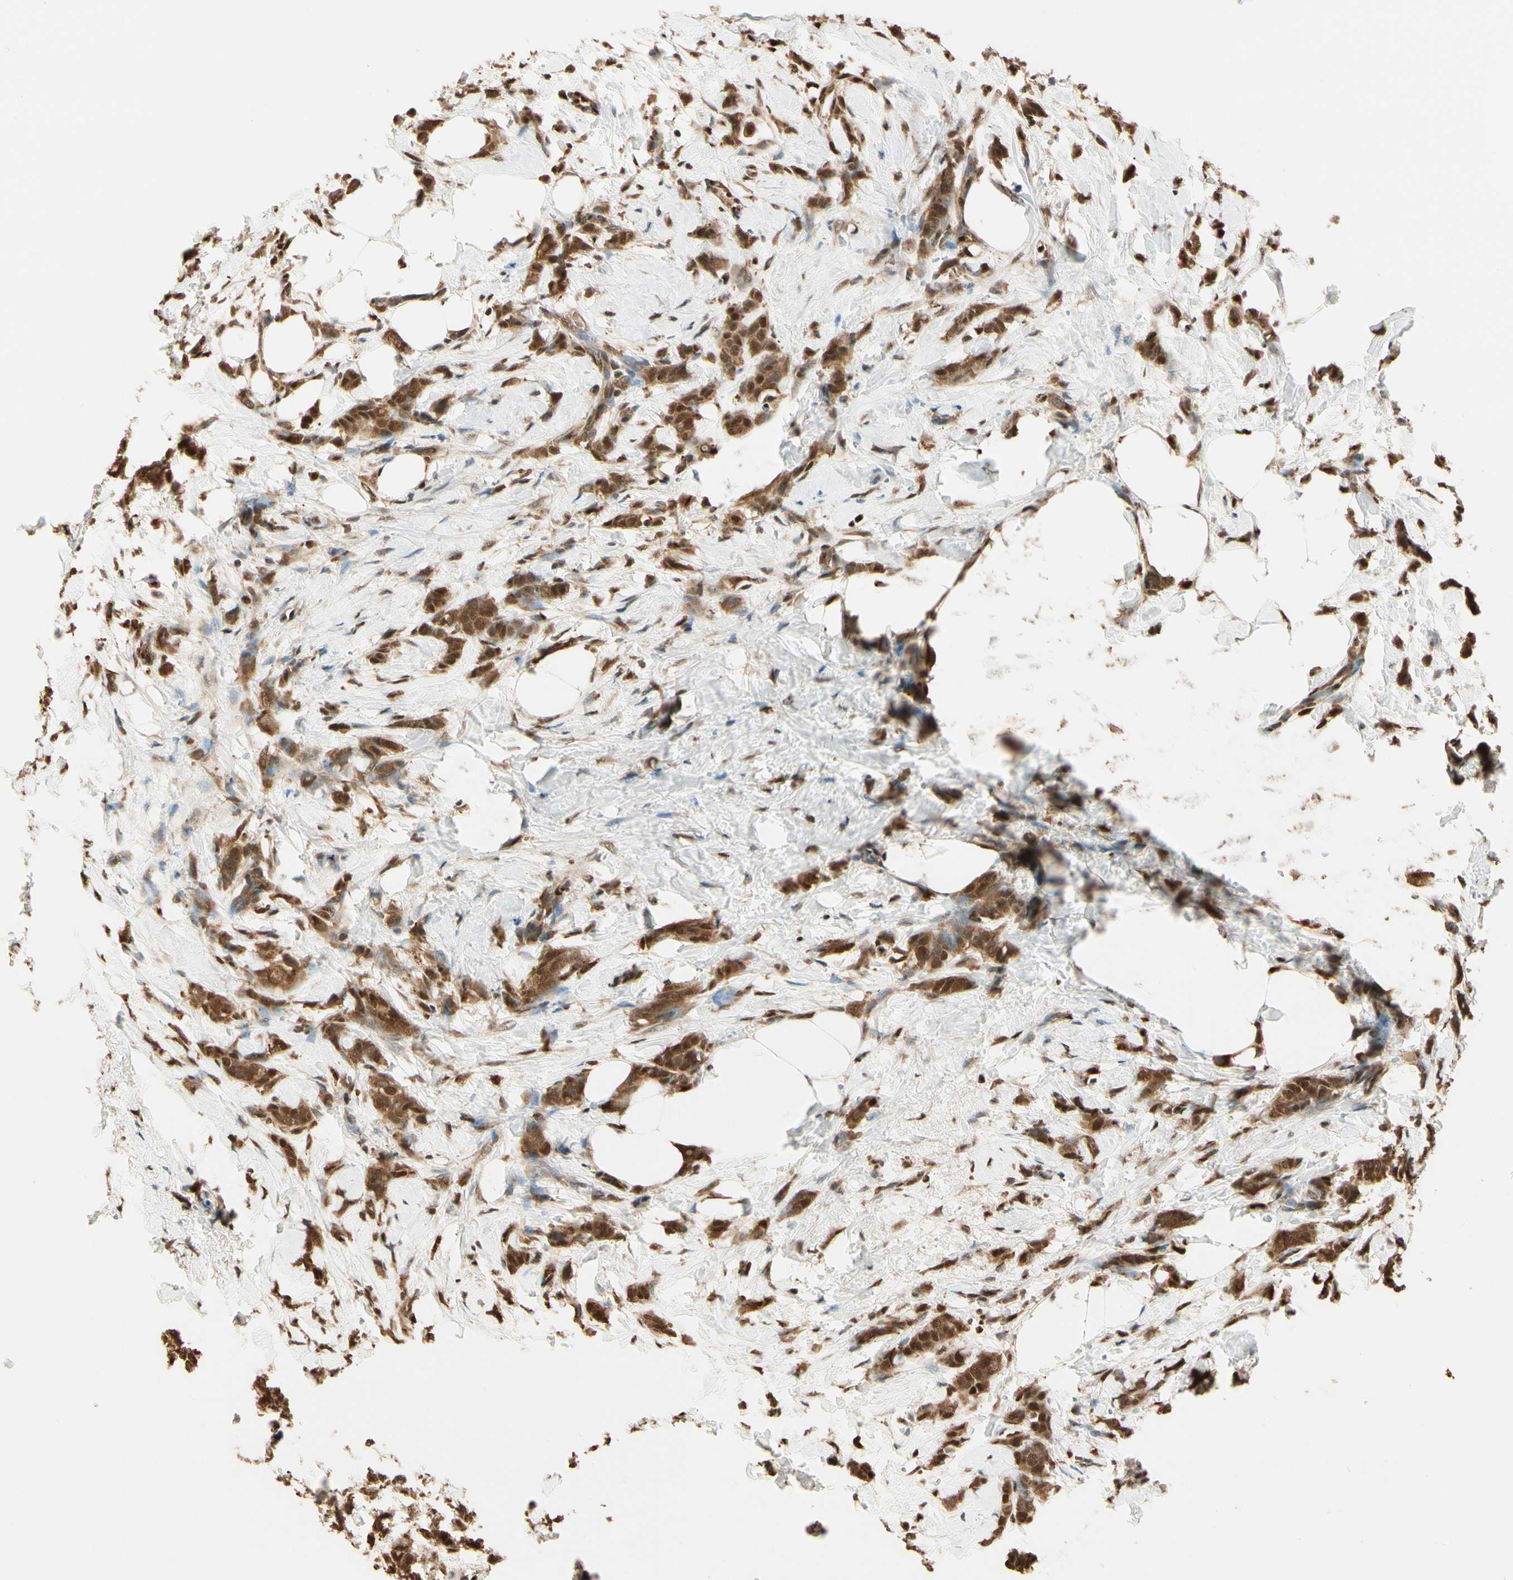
{"staining": {"intensity": "moderate", "quantity": ">75%", "location": "cytoplasmic/membranous,nuclear"}, "tissue": "breast cancer", "cell_type": "Tumor cells", "image_type": "cancer", "snomed": [{"axis": "morphology", "description": "Lobular carcinoma, in situ"}, {"axis": "morphology", "description": "Lobular carcinoma"}, {"axis": "topography", "description": "Breast"}], "caption": "Immunohistochemistry (IHC) of breast lobular carcinoma demonstrates medium levels of moderate cytoplasmic/membranous and nuclear positivity in approximately >75% of tumor cells.", "gene": "PNCK", "patient": {"sex": "female", "age": 41}}